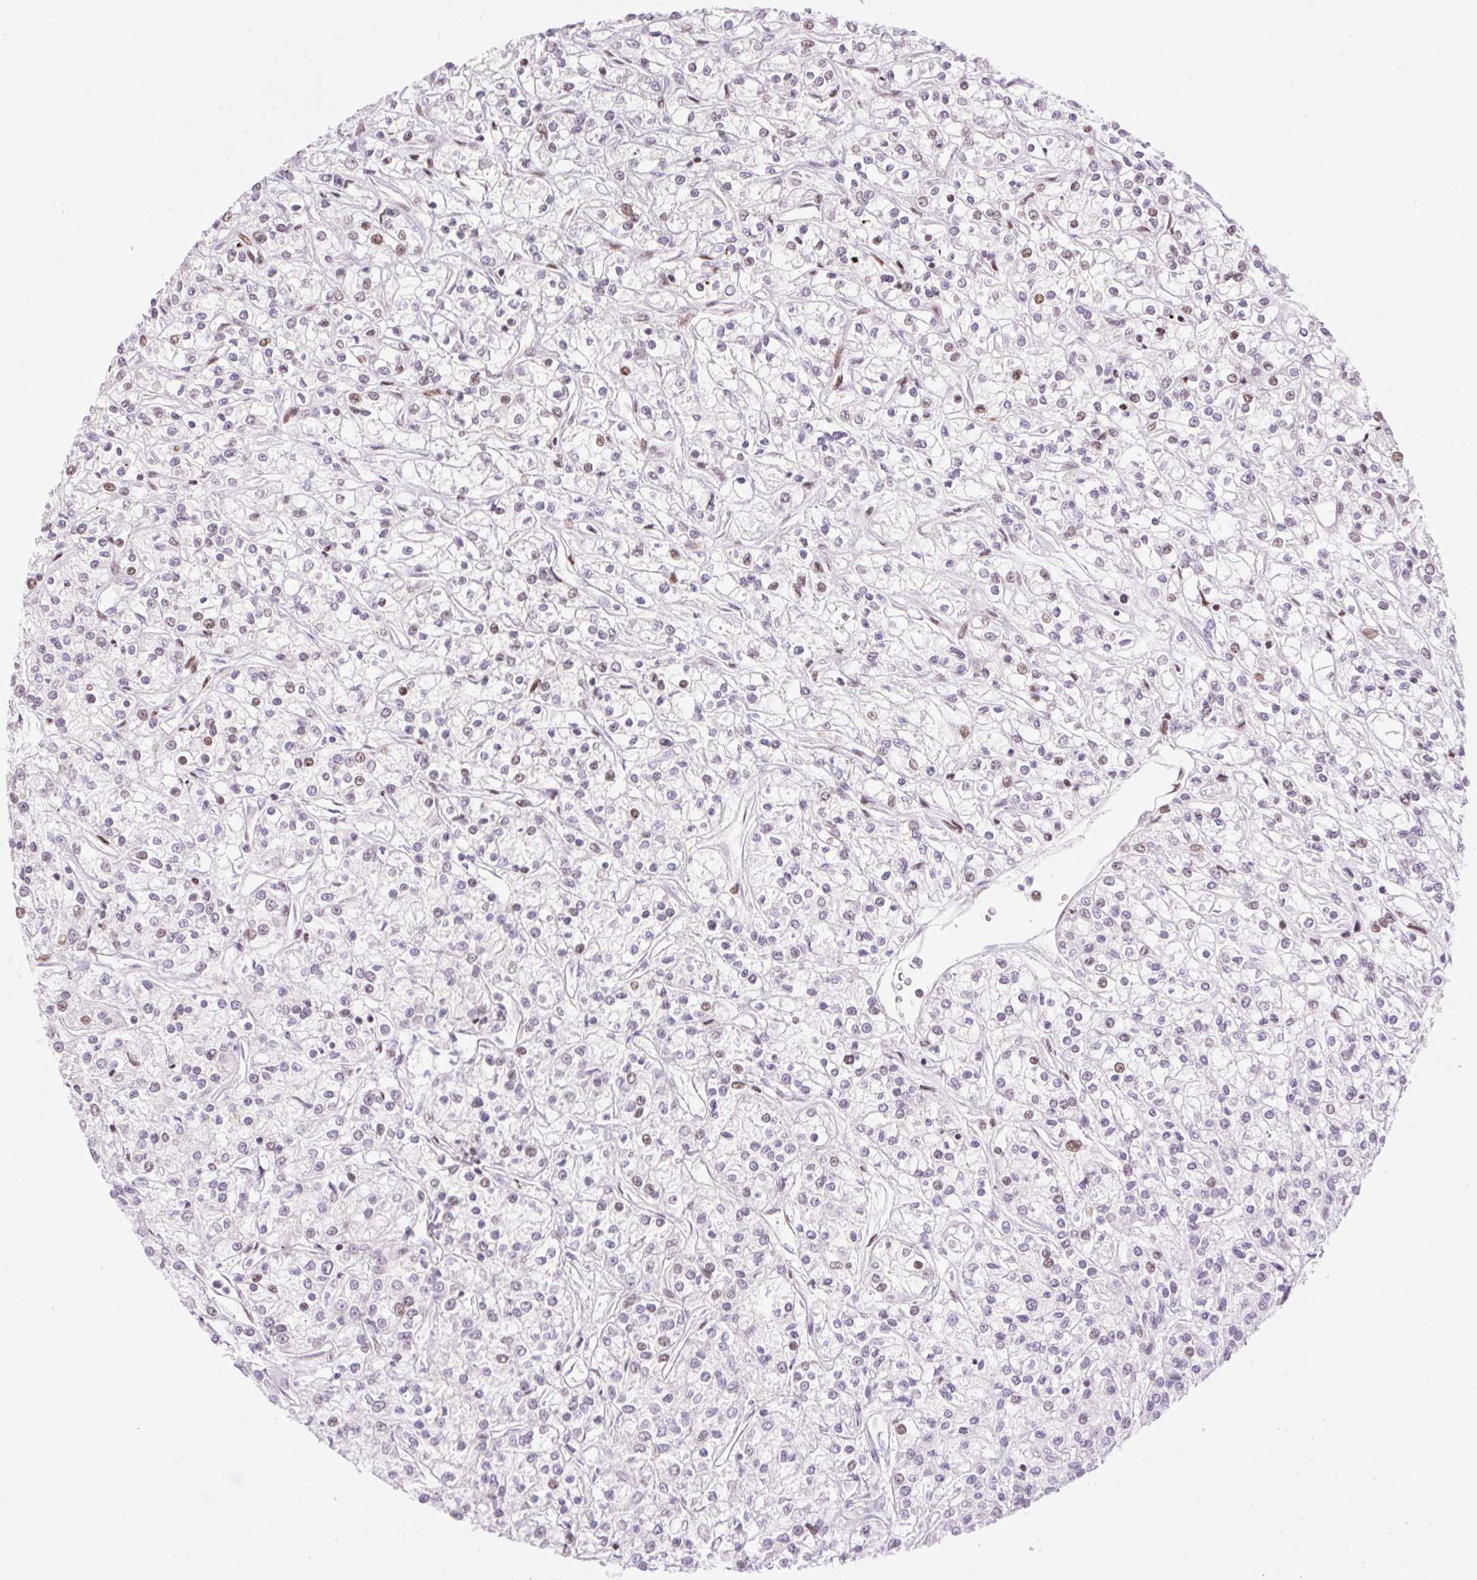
{"staining": {"intensity": "negative", "quantity": "none", "location": "none"}, "tissue": "renal cancer", "cell_type": "Tumor cells", "image_type": "cancer", "snomed": [{"axis": "morphology", "description": "Adenocarcinoma, NOS"}, {"axis": "topography", "description": "Kidney"}], "caption": "Tumor cells show no significant positivity in adenocarcinoma (renal).", "gene": "RIPPLY3", "patient": {"sex": "female", "age": 59}}